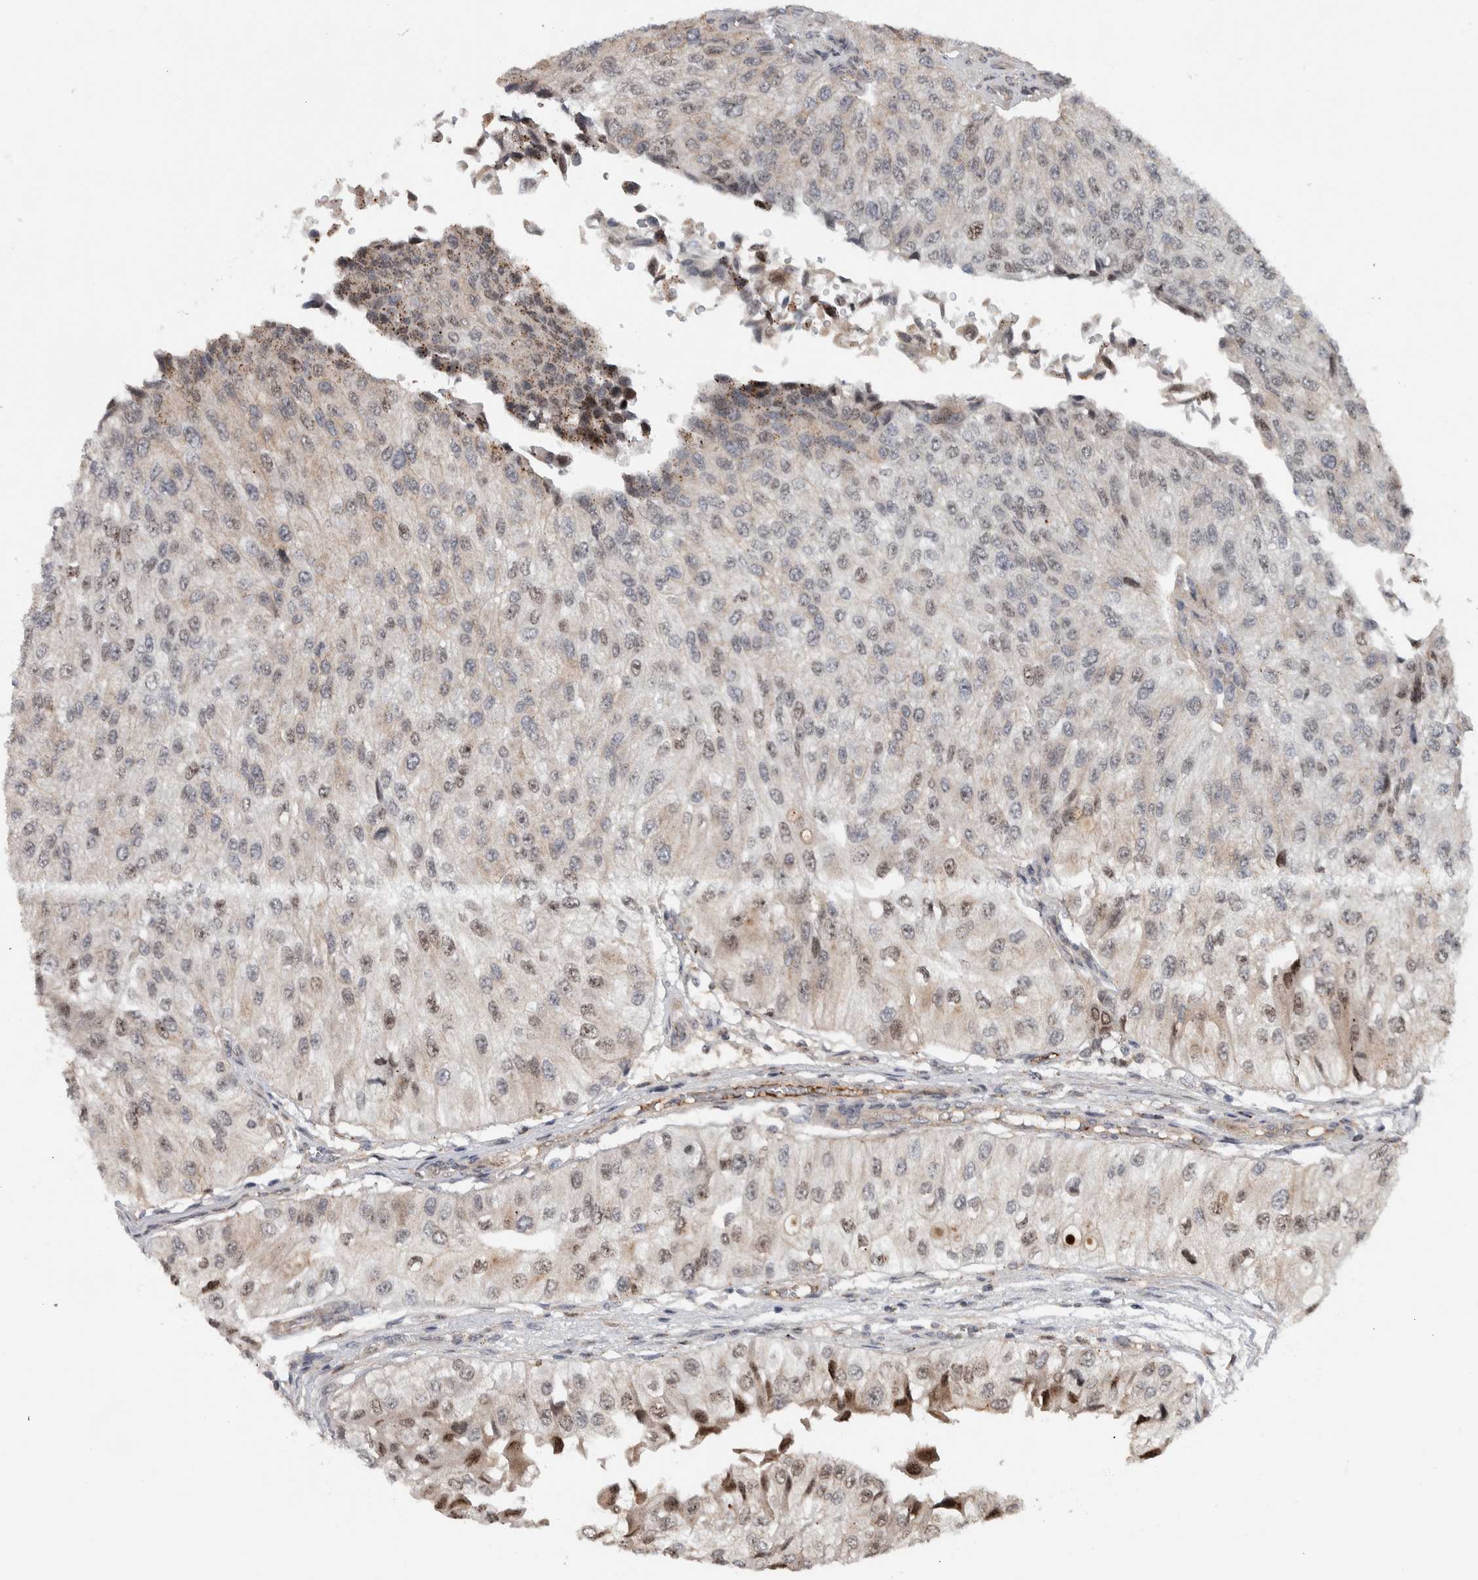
{"staining": {"intensity": "weak", "quantity": "25%-75%", "location": "cytoplasmic/membranous,nuclear"}, "tissue": "urothelial cancer", "cell_type": "Tumor cells", "image_type": "cancer", "snomed": [{"axis": "morphology", "description": "Urothelial carcinoma, High grade"}, {"axis": "topography", "description": "Kidney"}, {"axis": "topography", "description": "Urinary bladder"}], "caption": "Immunohistochemistry (IHC) staining of urothelial cancer, which exhibits low levels of weak cytoplasmic/membranous and nuclear staining in approximately 25%-75% of tumor cells indicating weak cytoplasmic/membranous and nuclear protein expression. The staining was performed using DAB (brown) for protein detection and nuclei were counterstained in hematoxylin (blue).", "gene": "MSL1", "patient": {"sex": "male", "age": 77}}